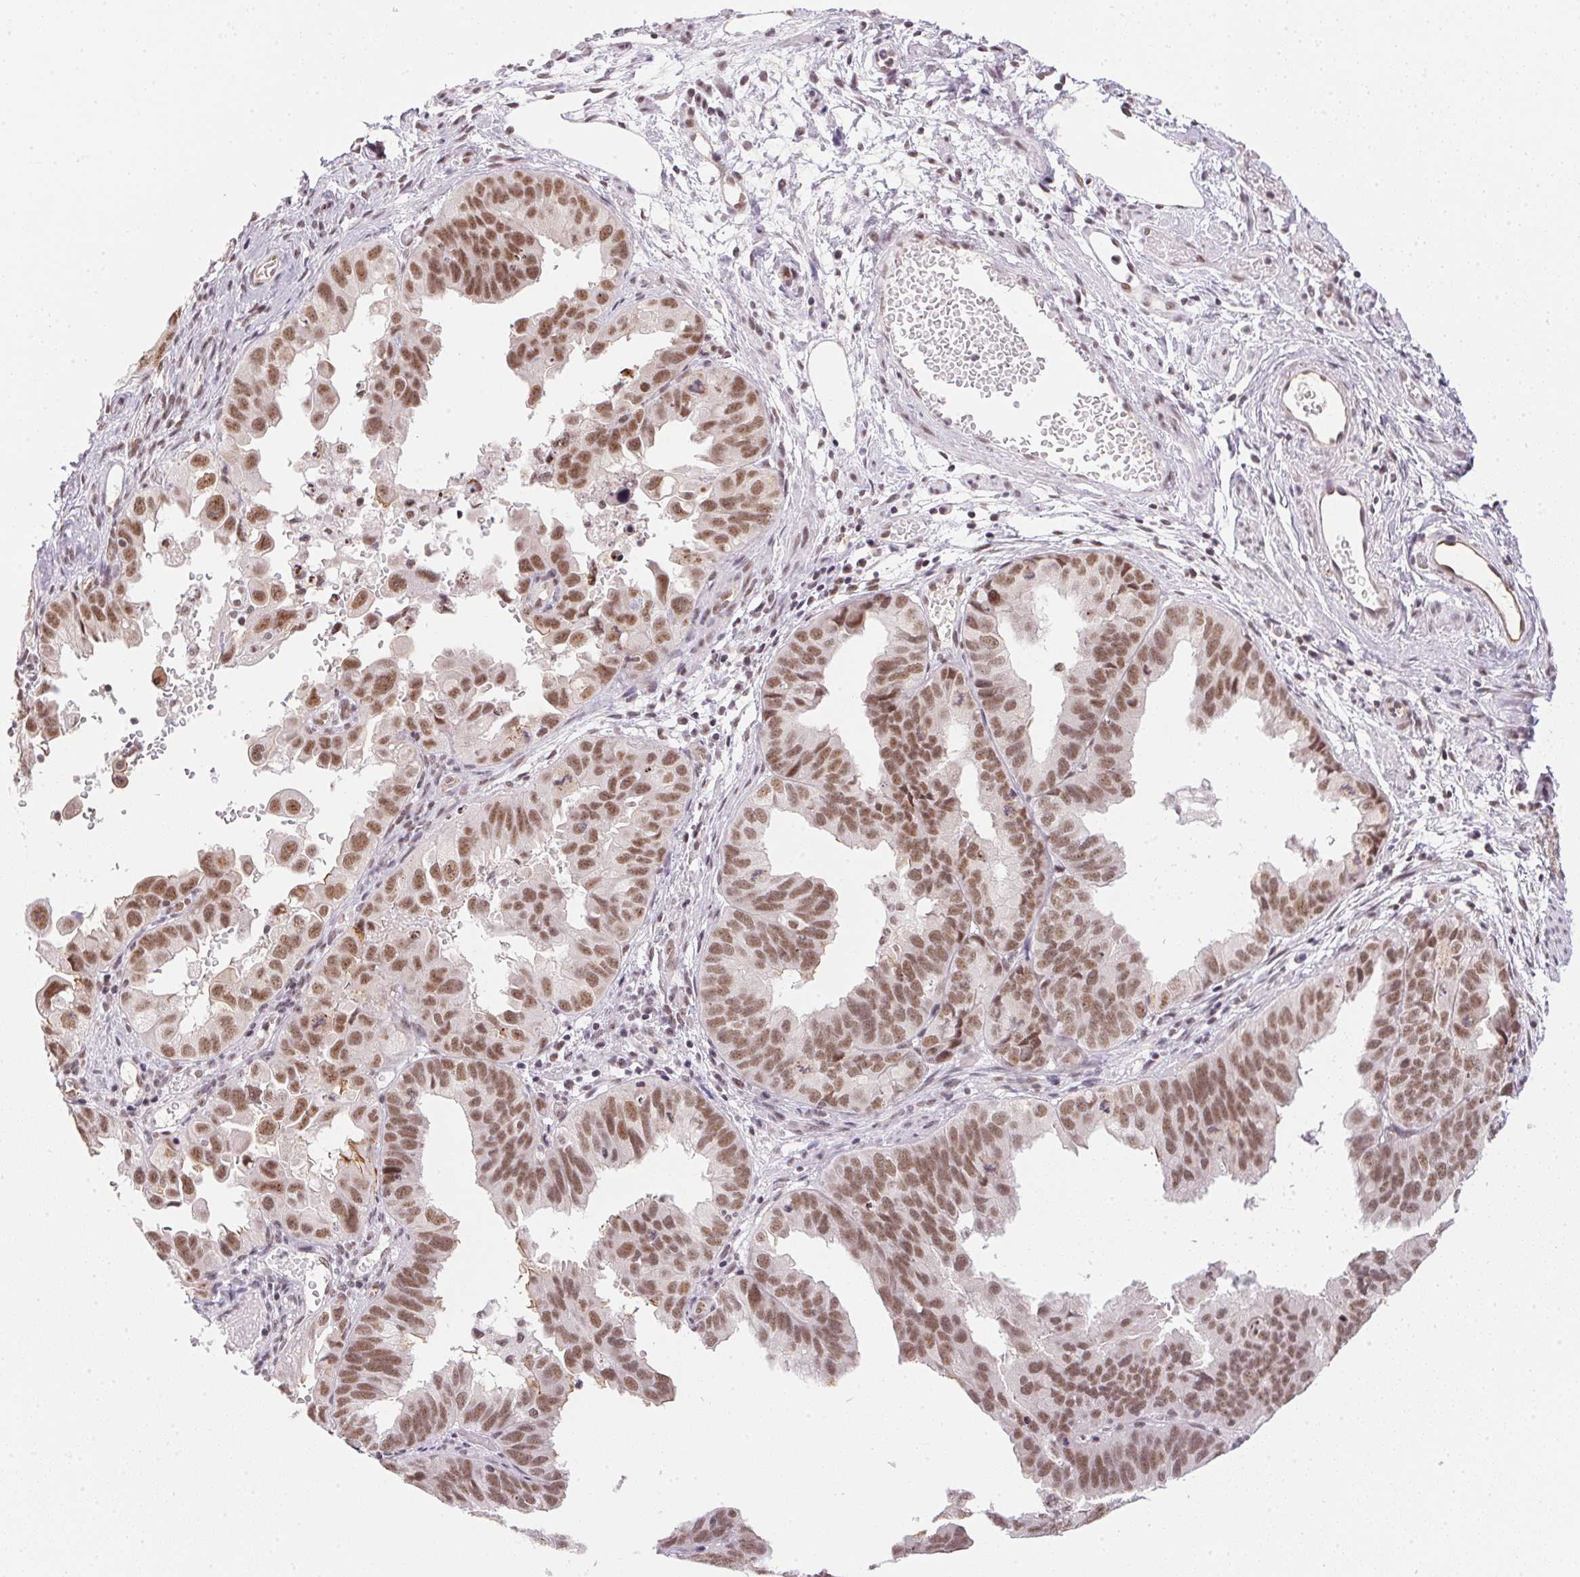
{"staining": {"intensity": "moderate", "quantity": ">75%", "location": "nuclear"}, "tissue": "ovarian cancer", "cell_type": "Tumor cells", "image_type": "cancer", "snomed": [{"axis": "morphology", "description": "Carcinoma, endometroid"}, {"axis": "topography", "description": "Ovary"}], "caption": "Endometroid carcinoma (ovarian) tissue reveals moderate nuclear positivity in approximately >75% of tumor cells, visualized by immunohistochemistry.", "gene": "SRSF7", "patient": {"sex": "female", "age": 85}}